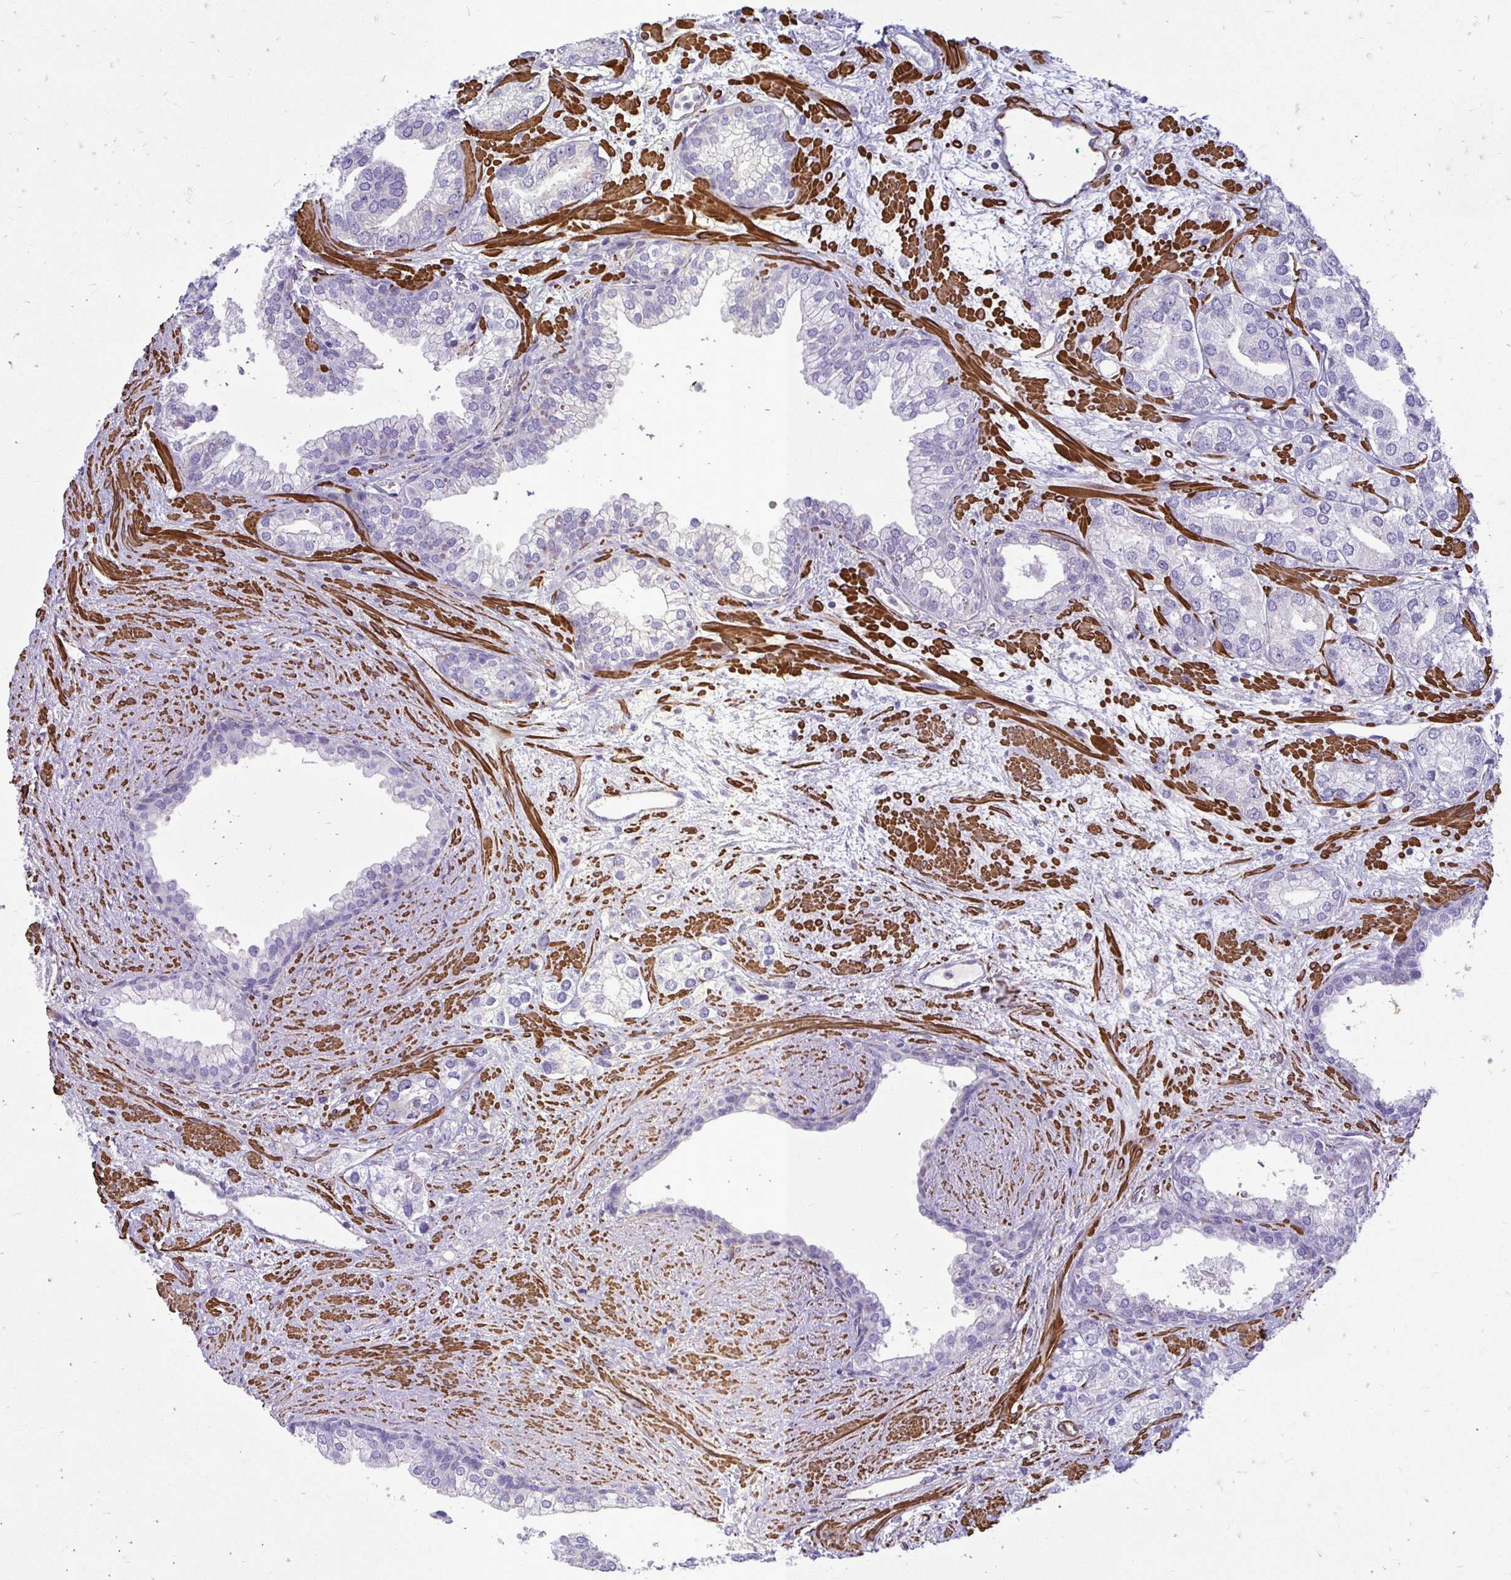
{"staining": {"intensity": "negative", "quantity": "none", "location": "none"}, "tissue": "prostate cancer", "cell_type": "Tumor cells", "image_type": "cancer", "snomed": [{"axis": "morphology", "description": "Adenocarcinoma, High grade"}, {"axis": "topography", "description": "Prostate"}], "caption": "Tumor cells show no significant protein positivity in prostate cancer (high-grade adenocarcinoma). (IHC, brightfield microscopy, high magnification).", "gene": "CTPS1", "patient": {"sex": "male", "age": 58}}